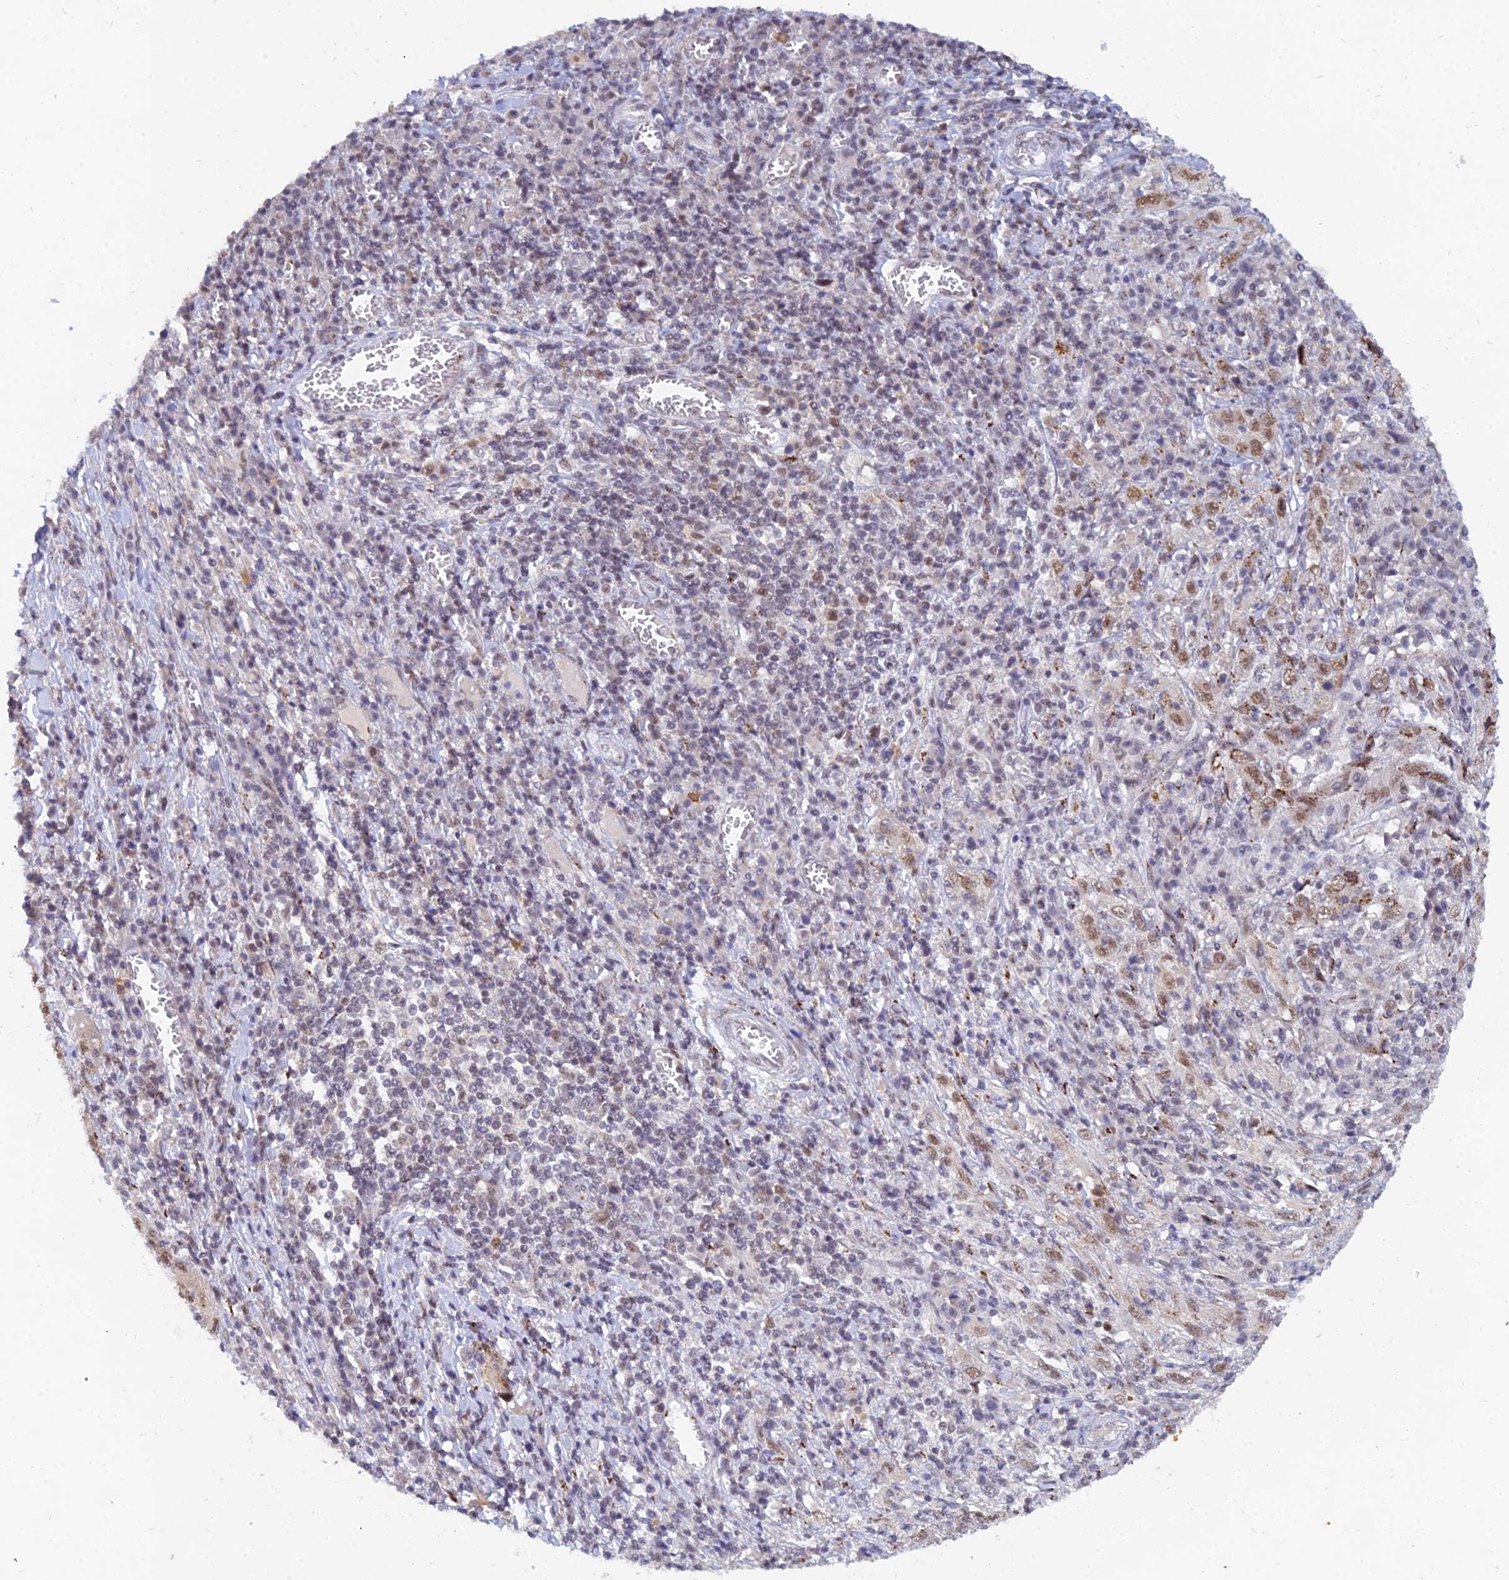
{"staining": {"intensity": "moderate", "quantity": "25%-75%", "location": "cytoplasmic/membranous,nuclear"}, "tissue": "cervical cancer", "cell_type": "Tumor cells", "image_type": "cancer", "snomed": [{"axis": "morphology", "description": "Squamous cell carcinoma, NOS"}, {"axis": "topography", "description": "Cervix"}], "caption": "About 25%-75% of tumor cells in squamous cell carcinoma (cervical) reveal moderate cytoplasmic/membranous and nuclear protein staining as visualized by brown immunohistochemical staining.", "gene": "THOC3", "patient": {"sex": "female", "age": 46}}